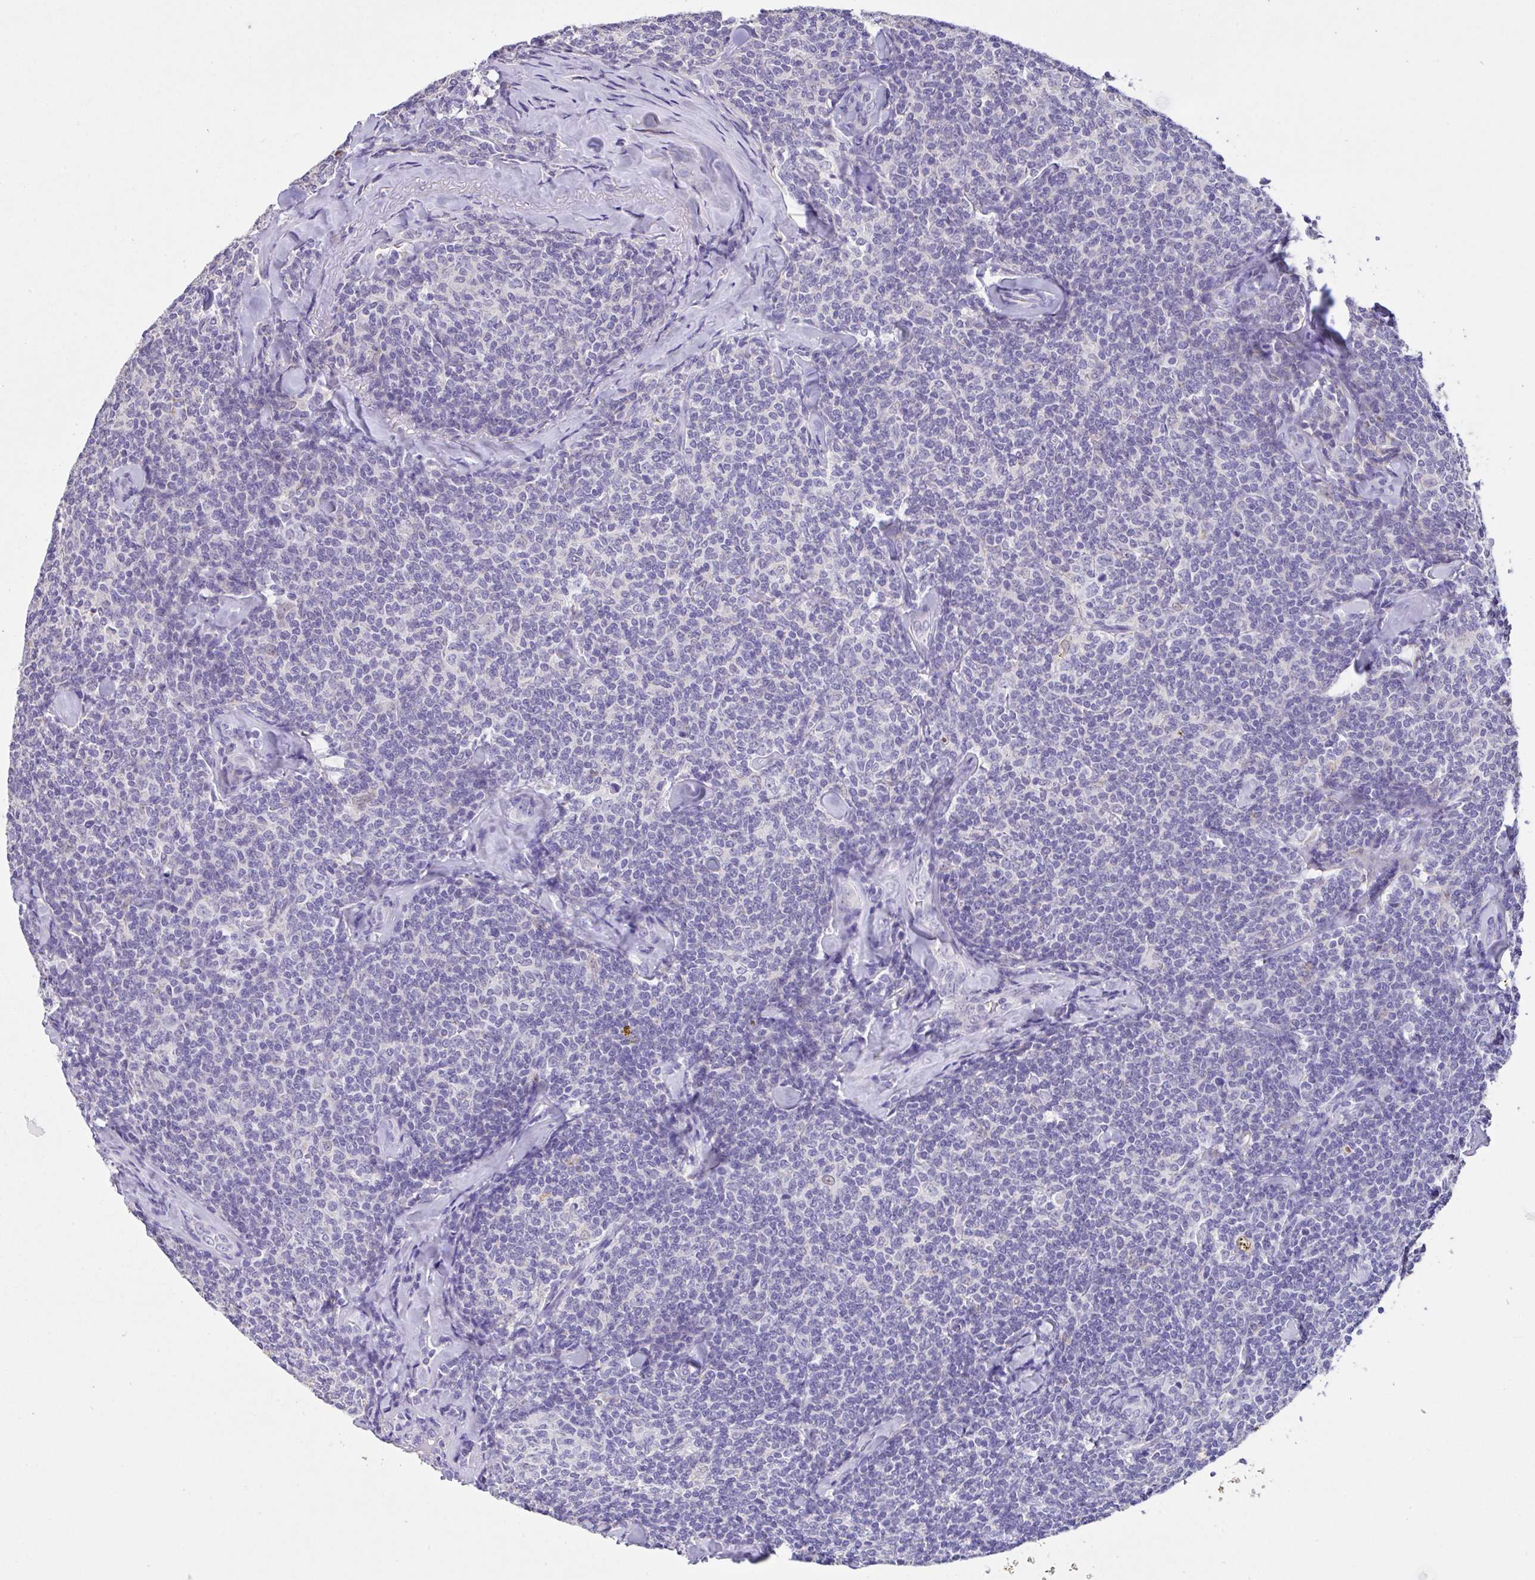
{"staining": {"intensity": "negative", "quantity": "none", "location": "none"}, "tissue": "lymphoma", "cell_type": "Tumor cells", "image_type": "cancer", "snomed": [{"axis": "morphology", "description": "Malignant lymphoma, non-Hodgkin's type, Low grade"}, {"axis": "topography", "description": "Lymph node"}], "caption": "A photomicrograph of human low-grade malignant lymphoma, non-Hodgkin's type is negative for staining in tumor cells.", "gene": "CA10", "patient": {"sex": "female", "age": 56}}